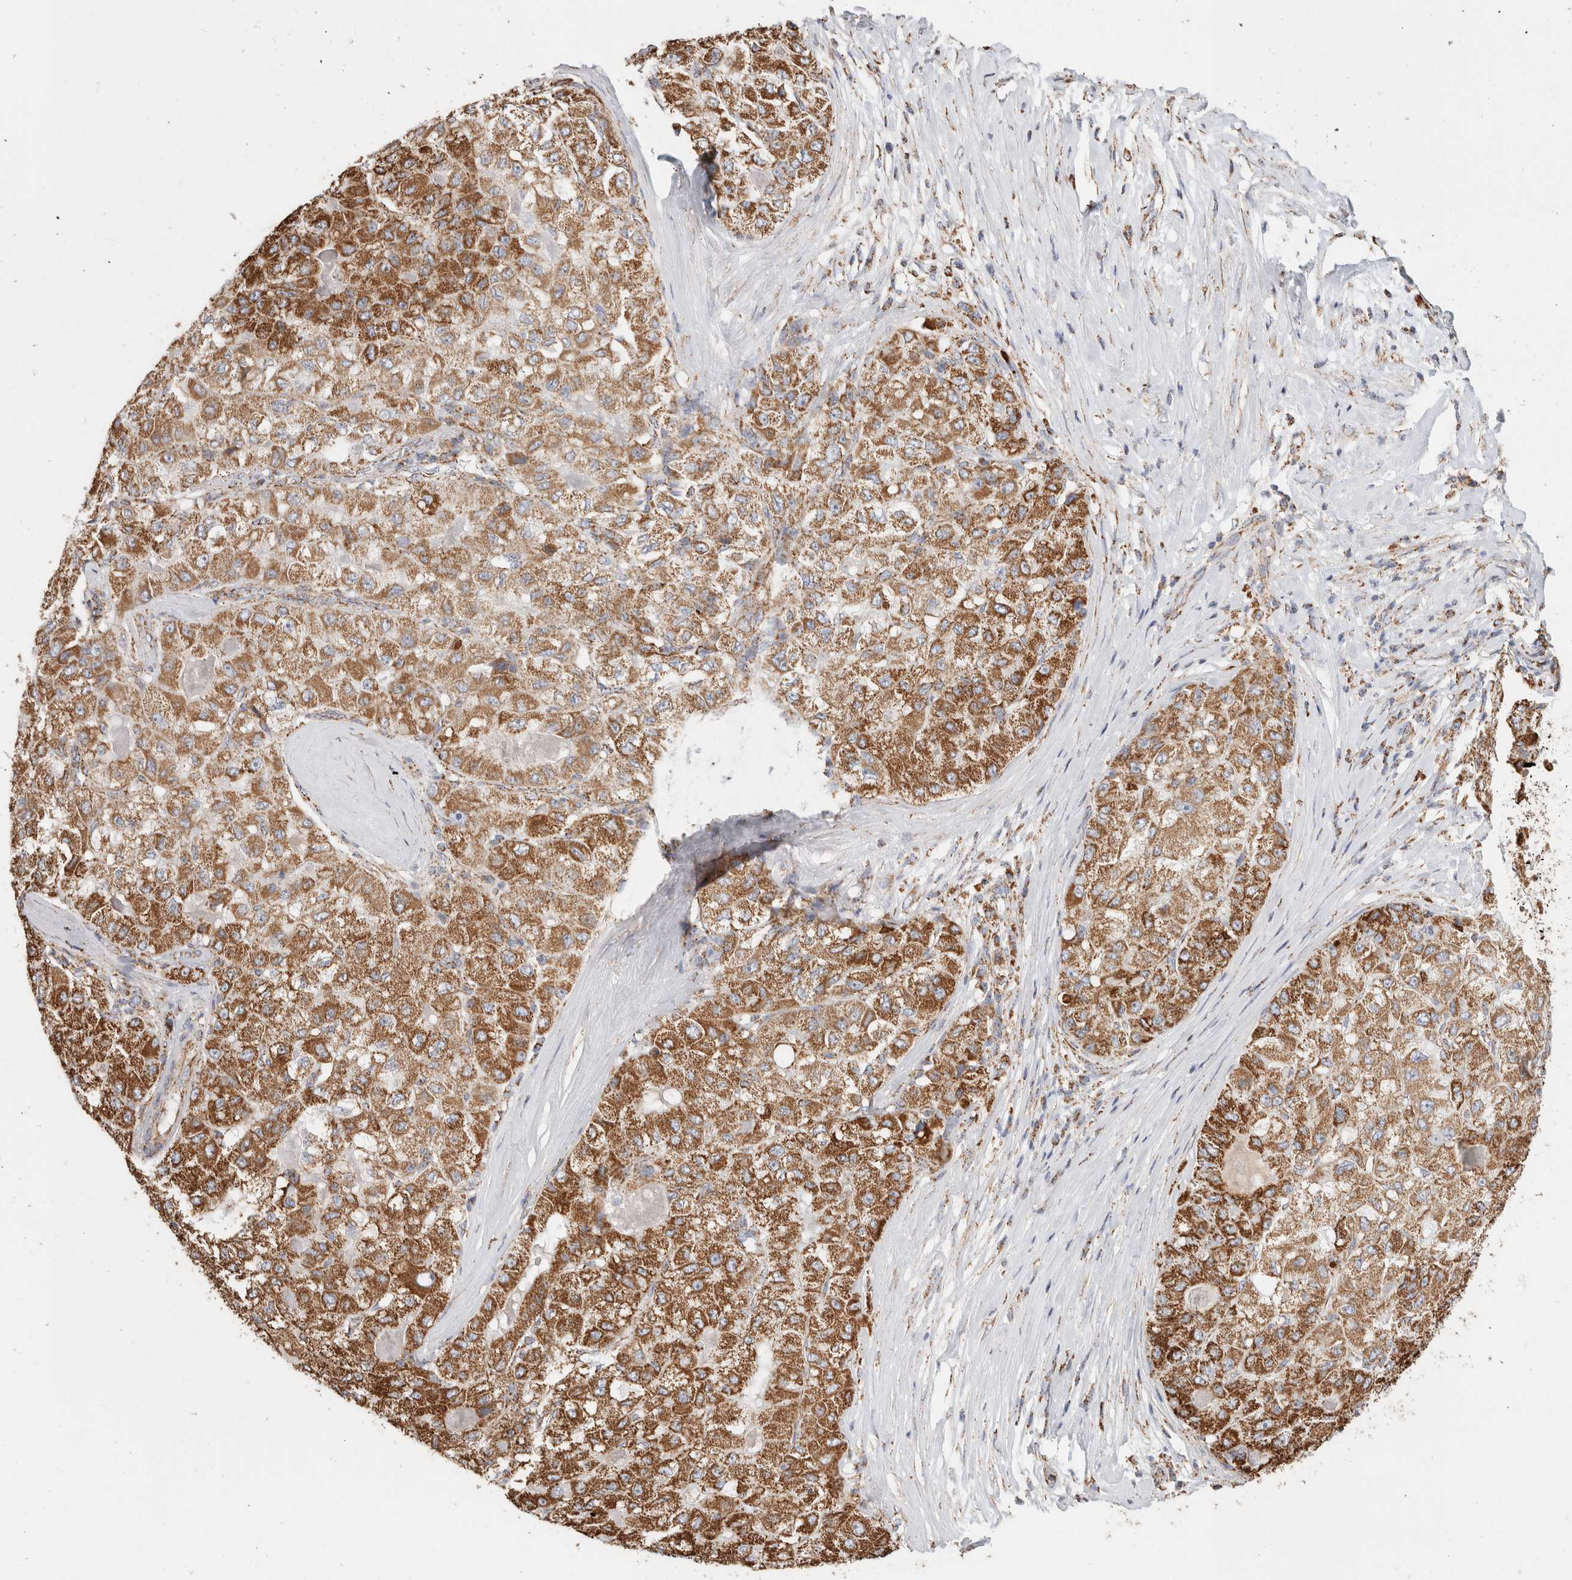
{"staining": {"intensity": "moderate", "quantity": ">75%", "location": "cytoplasmic/membranous"}, "tissue": "liver cancer", "cell_type": "Tumor cells", "image_type": "cancer", "snomed": [{"axis": "morphology", "description": "Carcinoma, Hepatocellular, NOS"}, {"axis": "topography", "description": "Liver"}], "caption": "DAB immunohistochemical staining of human liver cancer (hepatocellular carcinoma) shows moderate cytoplasmic/membranous protein positivity in about >75% of tumor cells.", "gene": "C1QBP", "patient": {"sex": "male", "age": 80}}